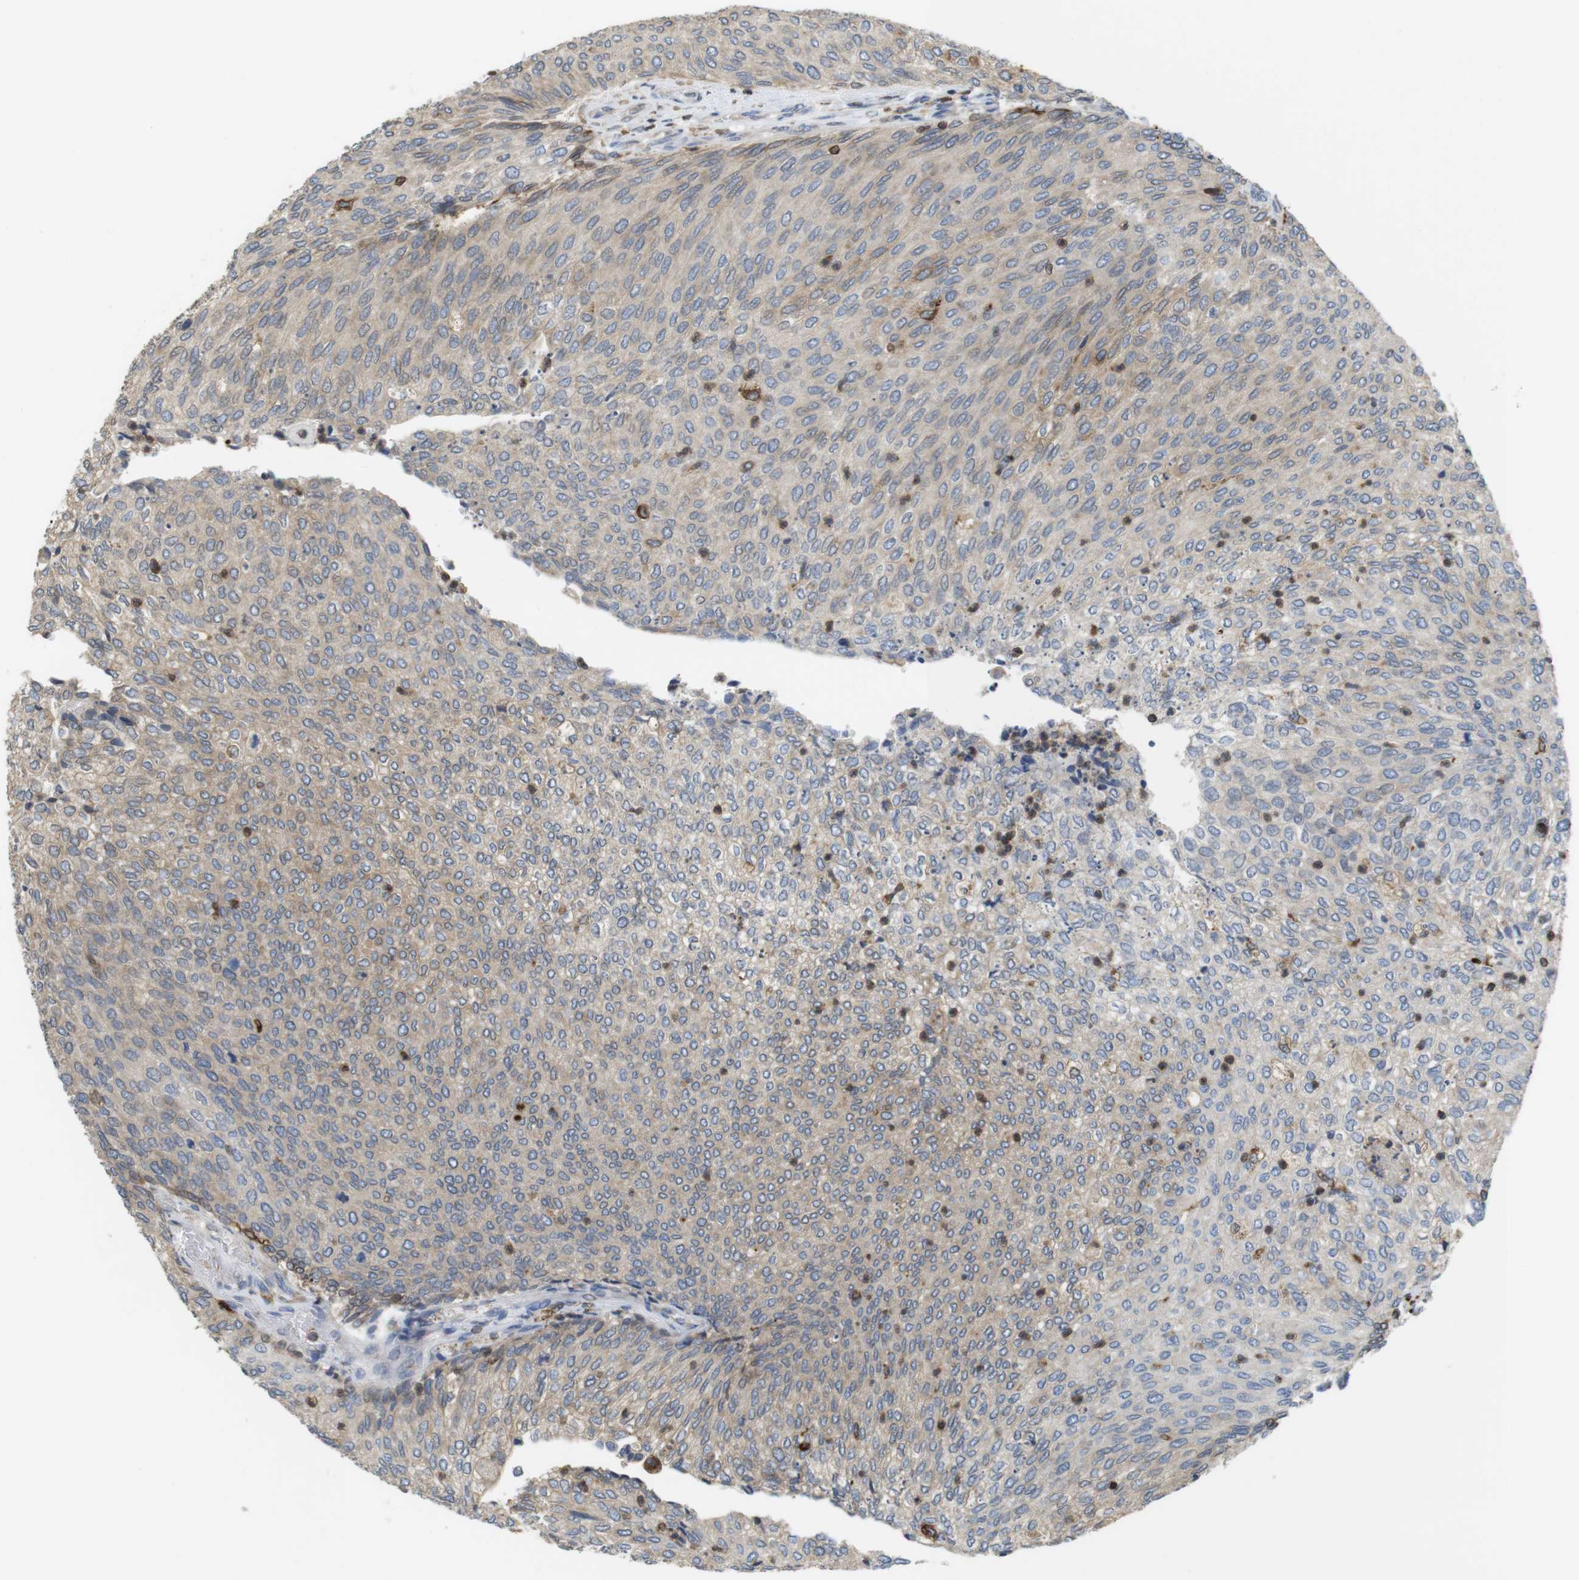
{"staining": {"intensity": "moderate", "quantity": "<25%", "location": "cytoplasmic/membranous"}, "tissue": "urothelial cancer", "cell_type": "Tumor cells", "image_type": "cancer", "snomed": [{"axis": "morphology", "description": "Urothelial carcinoma, Low grade"}, {"axis": "topography", "description": "Urinary bladder"}], "caption": "IHC of urothelial cancer reveals low levels of moderate cytoplasmic/membranous staining in about <25% of tumor cells.", "gene": "ARL6IP5", "patient": {"sex": "female", "age": 79}}